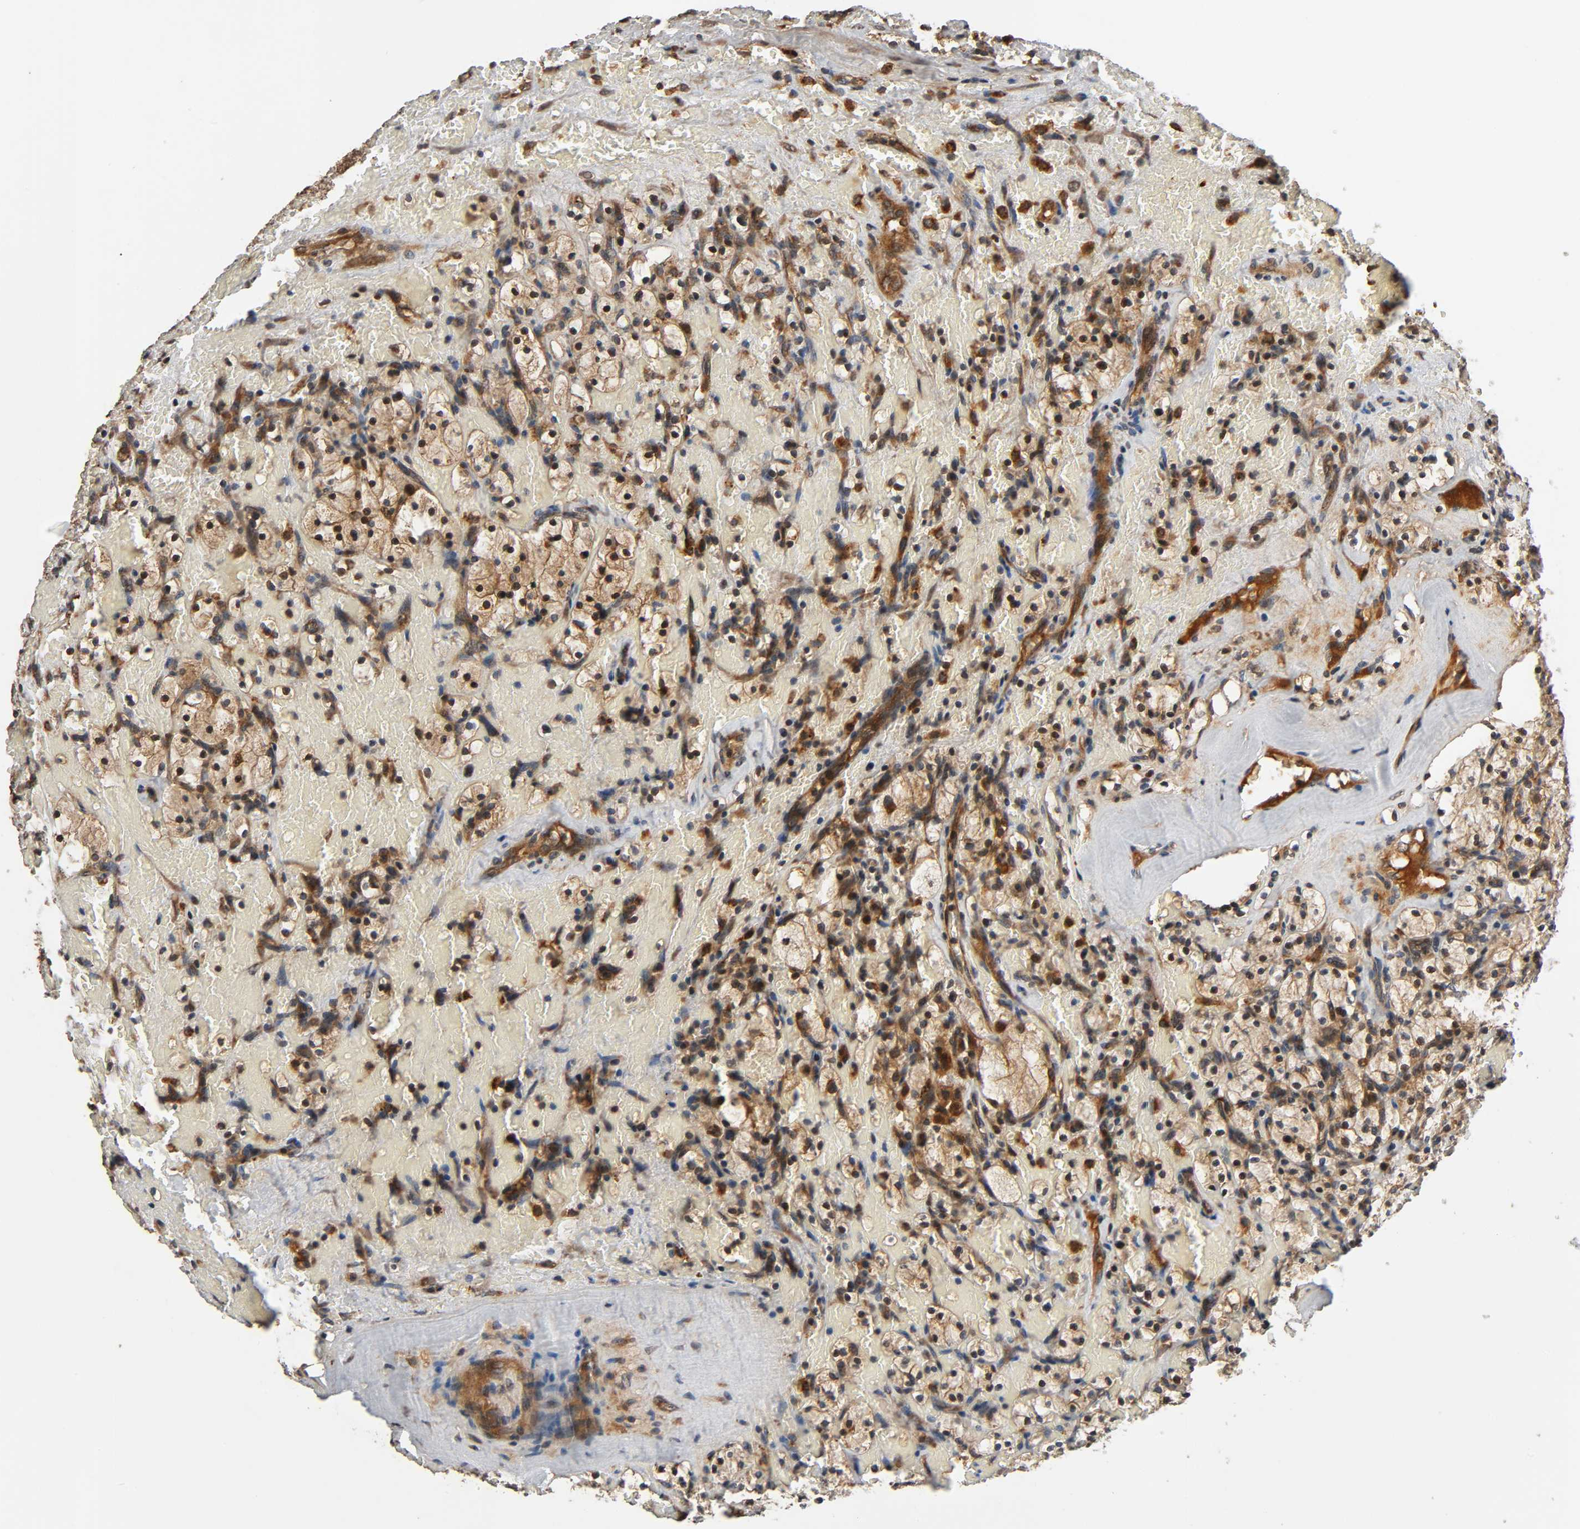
{"staining": {"intensity": "strong", "quantity": ">75%", "location": "cytoplasmic/membranous,nuclear"}, "tissue": "renal cancer", "cell_type": "Tumor cells", "image_type": "cancer", "snomed": [{"axis": "morphology", "description": "Adenocarcinoma, NOS"}, {"axis": "topography", "description": "Kidney"}], "caption": "IHC micrograph of neoplastic tissue: human renal cancer (adenocarcinoma) stained using immunohistochemistry displays high levels of strong protein expression localized specifically in the cytoplasmic/membranous and nuclear of tumor cells, appearing as a cytoplasmic/membranous and nuclear brown color.", "gene": "MAP3K8", "patient": {"sex": "female", "age": 83}}